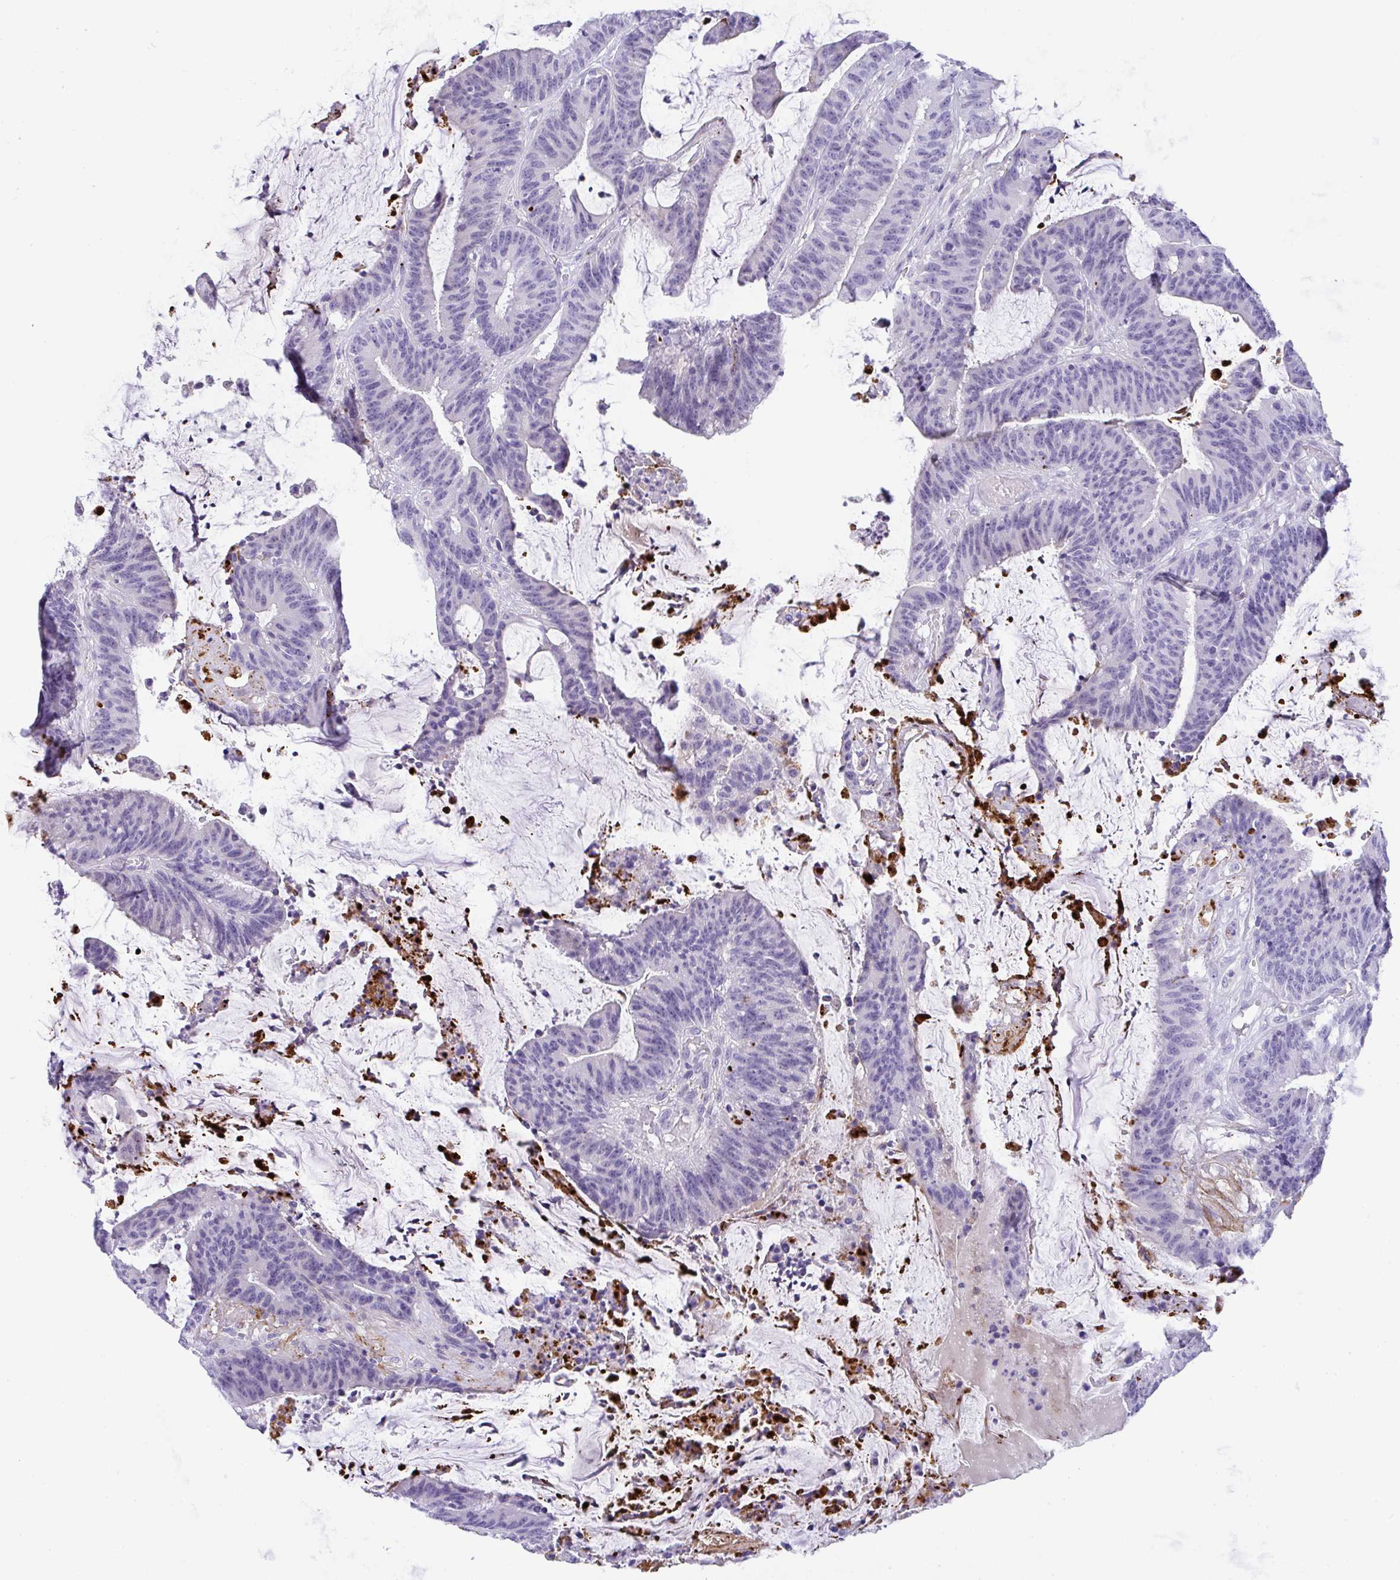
{"staining": {"intensity": "negative", "quantity": "none", "location": "none"}, "tissue": "colorectal cancer", "cell_type": "Tumor cells", "image_type": "cancer", "snomed": [{"axis": "morphology", "description": "Adenocarcinoma, NOS"}, {"axis": "topography", "description": "Colon"}], "caption": "Immunohistochemistry (IHC) image of adenocarcinoma (colorectal) stained for a protein (brown), which shows no staining in tumor cells.", "gene": "KMT2E", "patient": {"sex": "female", "age": 78}}